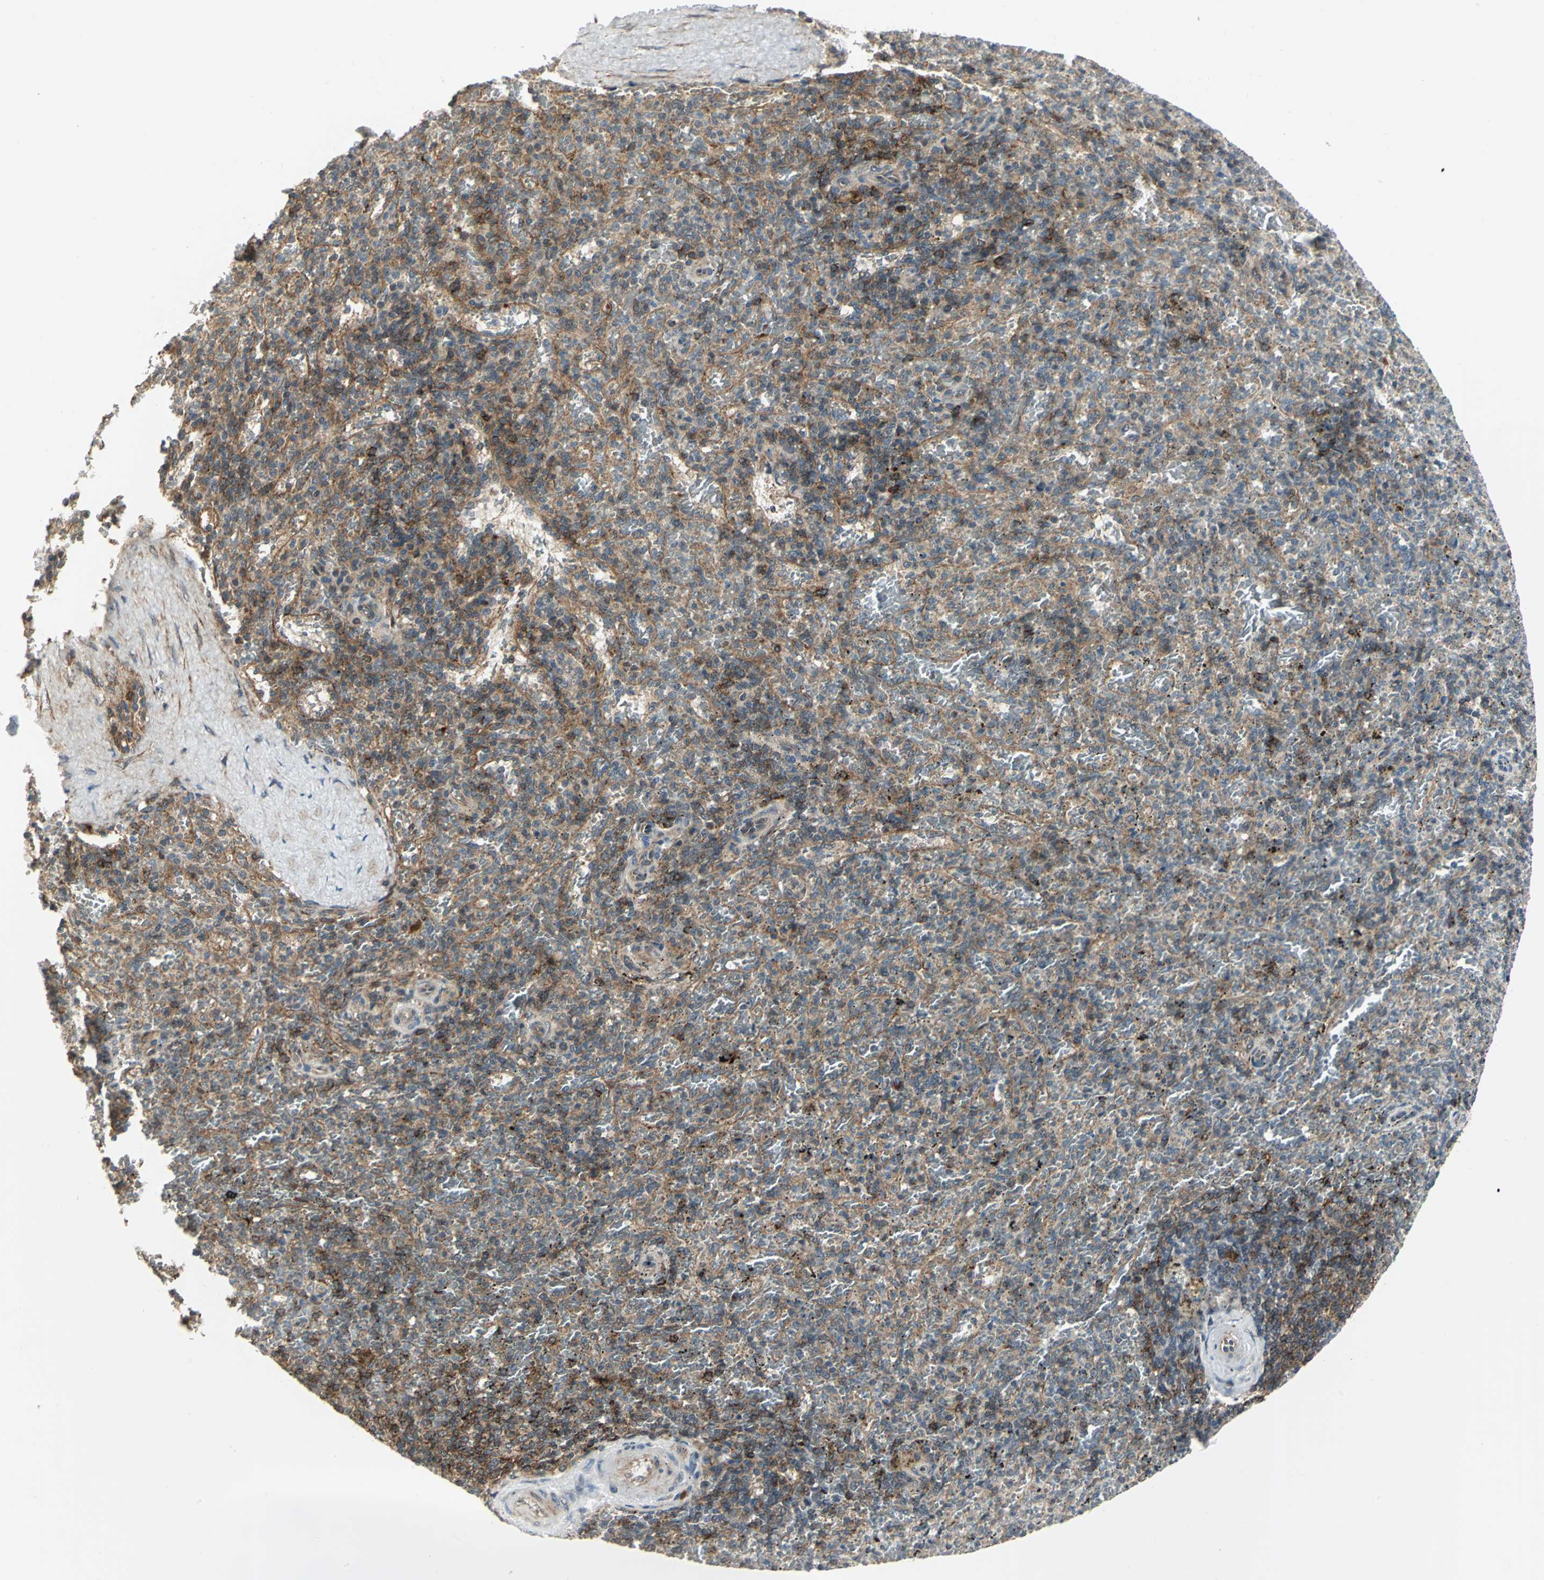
{"staining": {"intensity": "weak", "quantity": ">75%", "location": "cytoplasmic/membranous"}, "tissue": "spleen", "cell_type": "Cells in red pulp", "image_type": "normal", "snomed": [{"axis": "morphology", "description": "Normal tissue, NOS"}, {"axis": "topography", "description": "Spleen"}], "caption": "A brown stain shows weak cytoplasmic/membranous expression of a protein in cells in red pulp of unremarkable human spleen. The protein of interest is stained brown, and the nuclei are stained in blue (DAB (3,3'-diaminobenzidine) IHC with brightfield microscopy, high magnification).", "gene": "PLAGL2", "patient": {"sex": "female", "age": 43}}